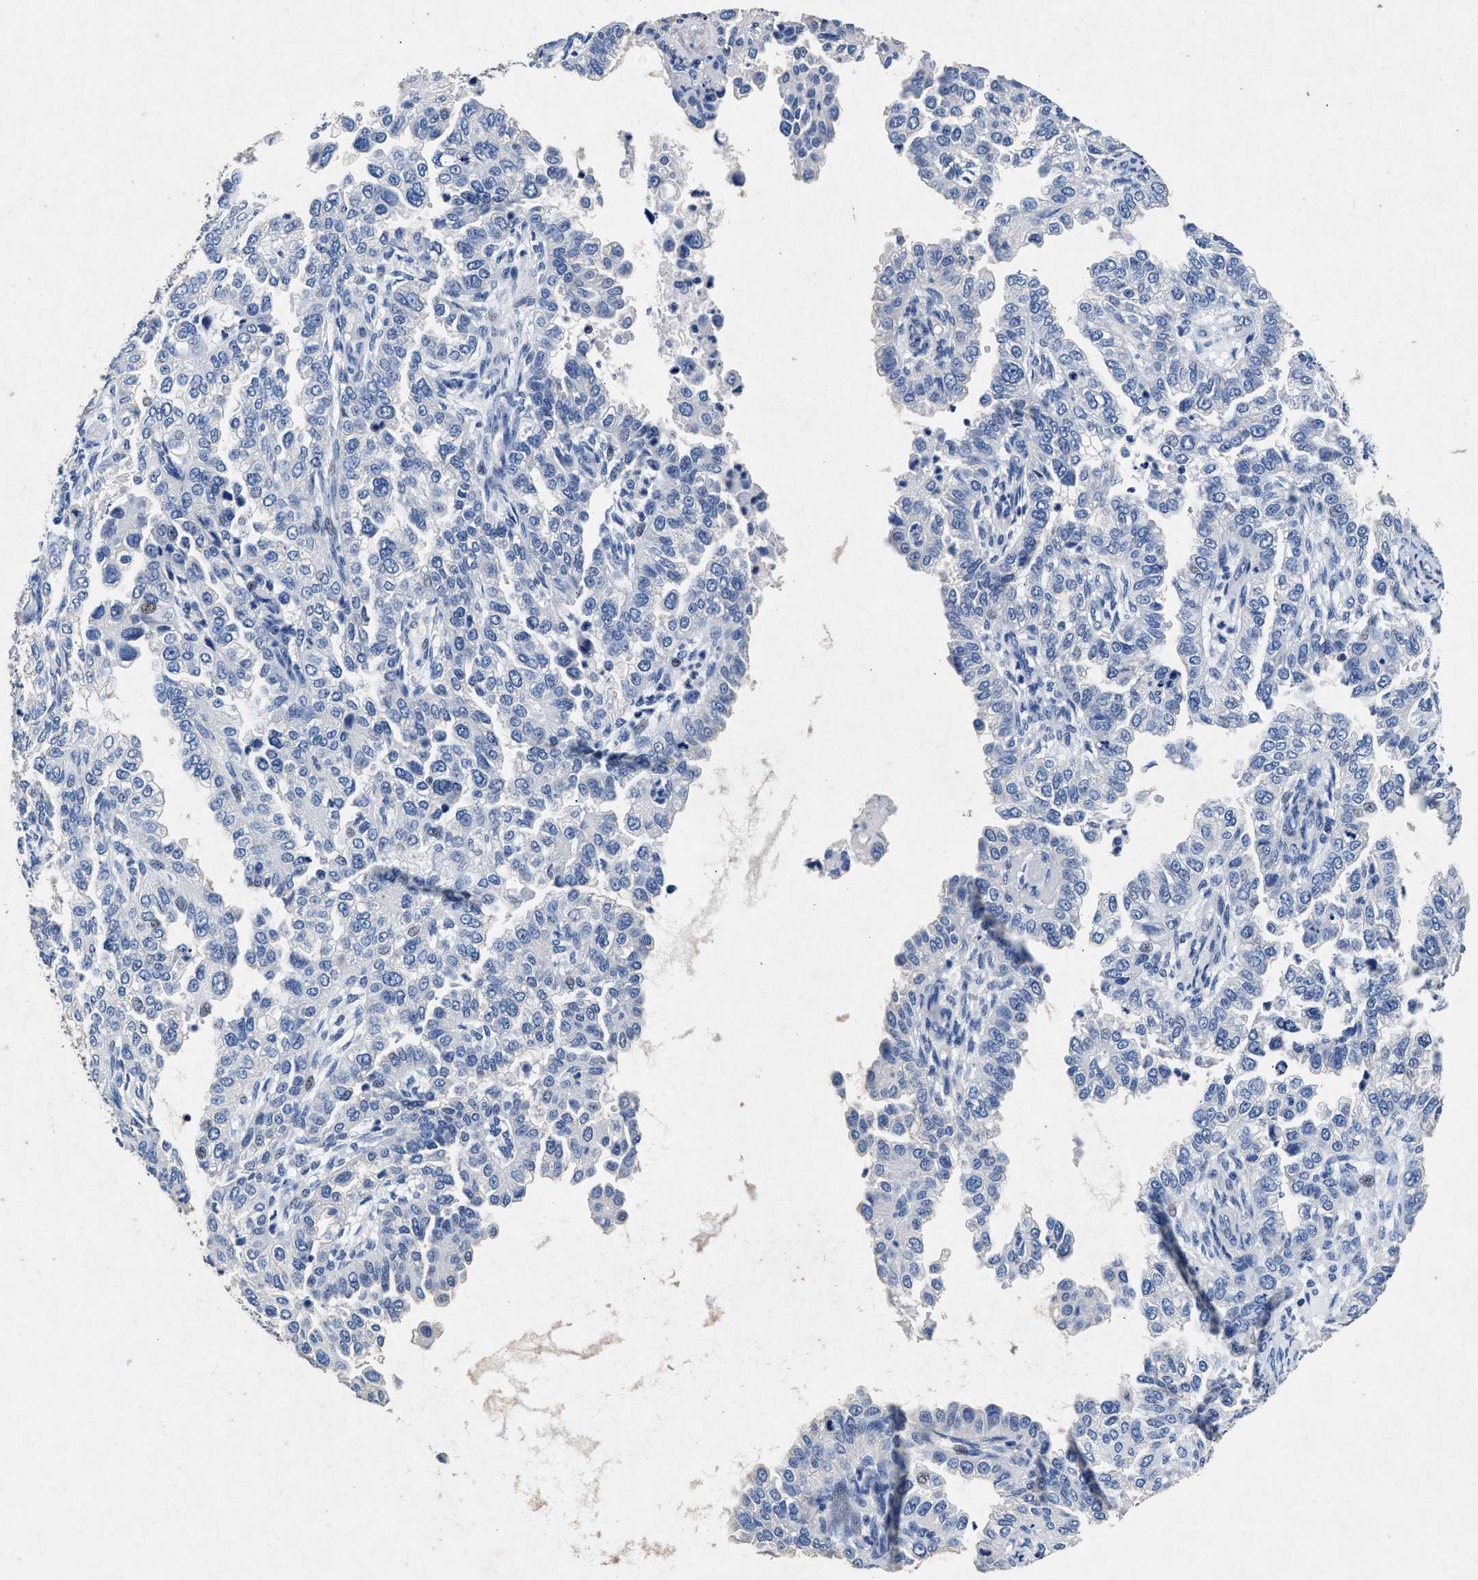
{"staining": {"intensity": "negative", "quantity": "none", "location": "none"}, "tissue": "endometrial cancer", "cell_type": "Tumor cells", "image_type": "cancer", "snomed": [{"axis": "morphology", "description": "Adenocarcinoma, NOS"}, {"axis": "topography", "description": "Endometrium"}], "caption": "An immunohistochemistry image of endometrial cancer is shown. There is no staining in tumor cells of endometrial cancer. The staining was performed using DAB to visualize the protein expression in brown, while the nuclei were stained in blue with hematoxylin (Magnification: 20x).", "gene": "MAP6", "patient": {"sex": "female", "age": 85}}